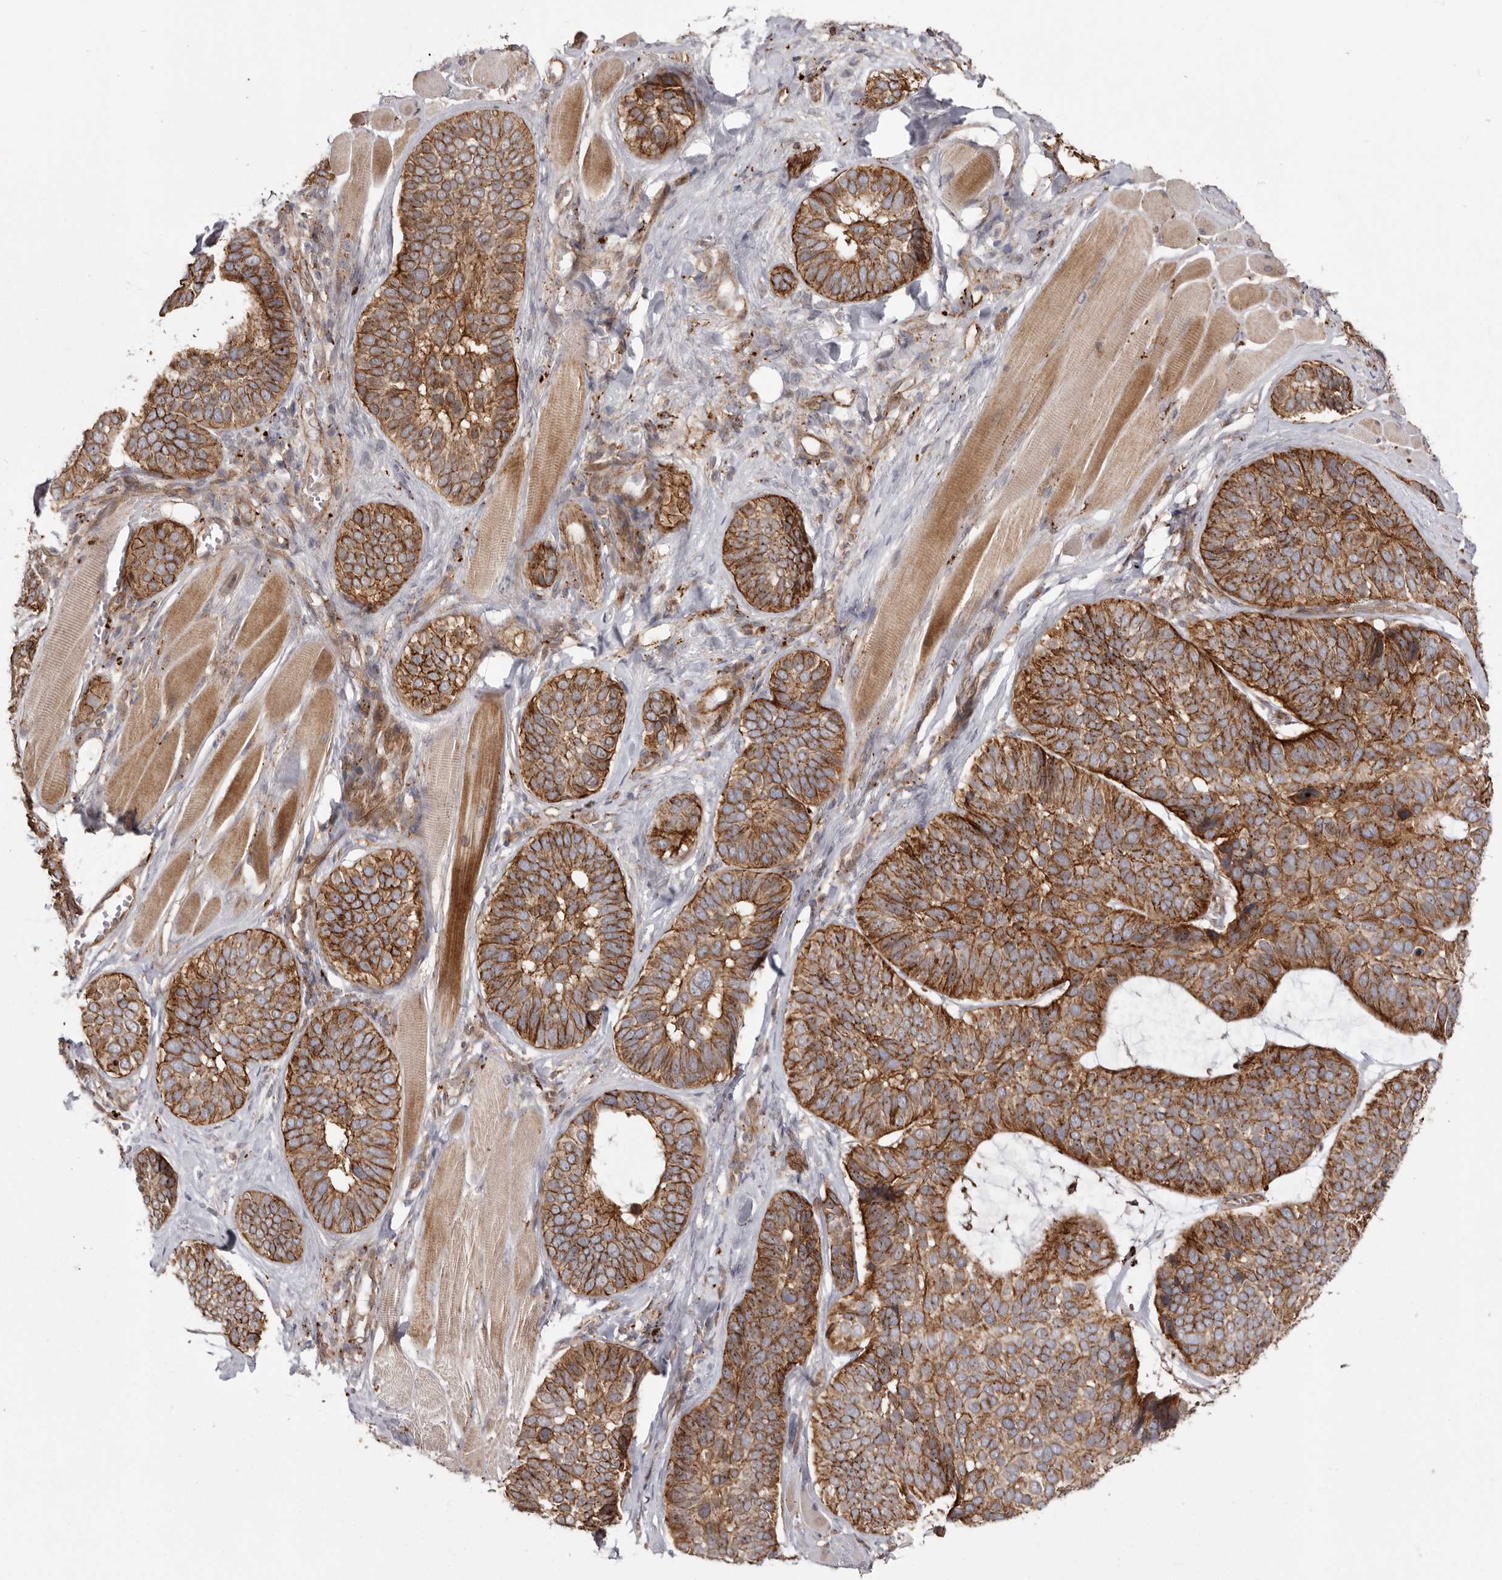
{"staining": {"intensity": "moderate", "quantity": ">75%", "location": "cytoplasmic/membranous"}, "tissue": "skin cancer", "cell_type": "Tumor cells", "image_type": "cancer", "snomed": [{"axis": "morphology", "description": "Basal cell carcinoma"}, {"axis": "topography", "description": "Skin"}], "caption": "A brown stain labels moderate cytoplasmic/membranous positivity of a protein in basal cell carcinoma (skin) tumor cells.", "gene": "NUP43", "patient": {"sex": "male", "age": 62}}